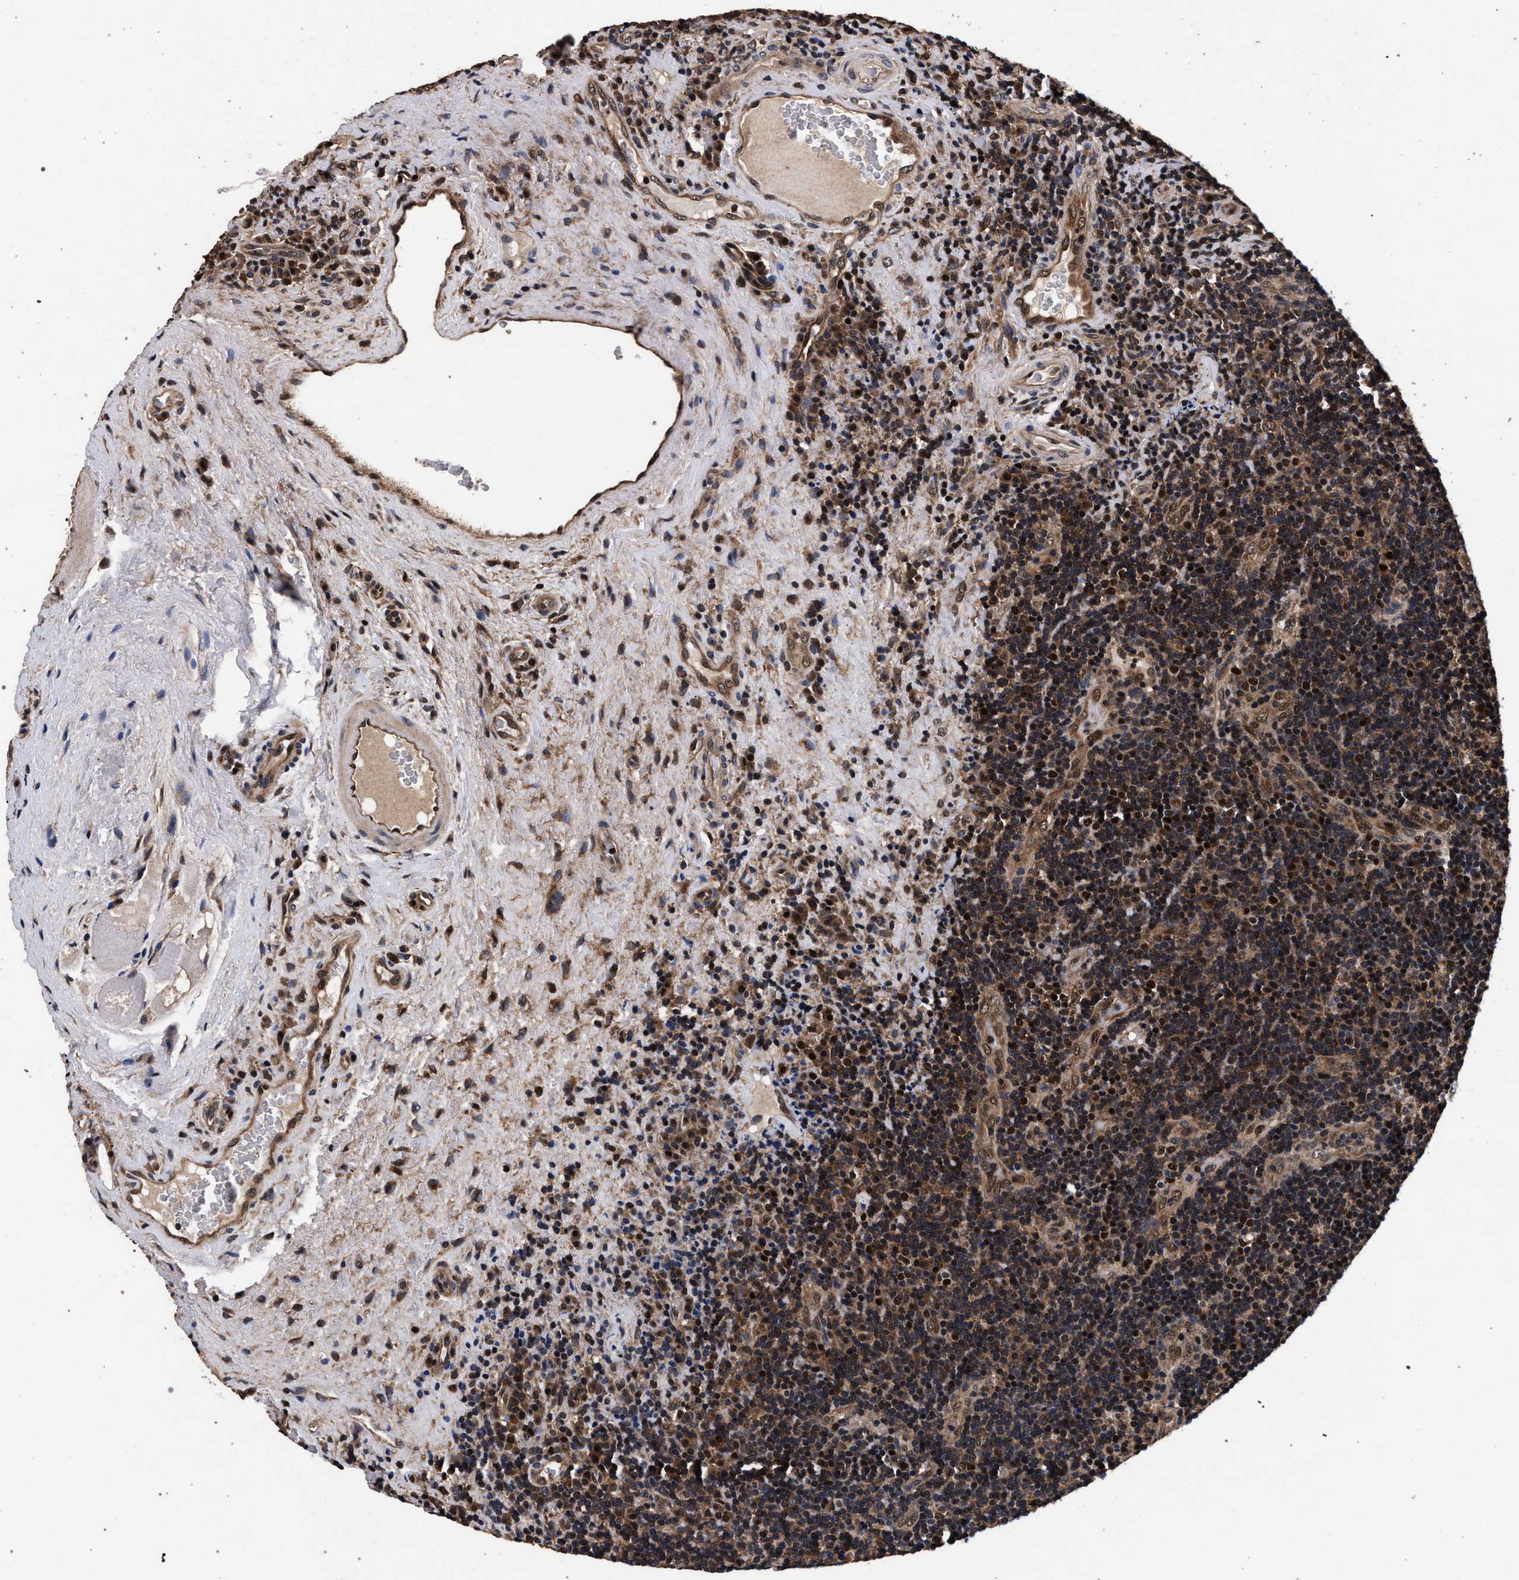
{"staining": {"intensity": "strong", "quantity": ">75%", "location": "cytoplasmic/membranous,nuclear"}, "tissue": "lymphoma", "cell_type": "Tumor cells", "image_type": "cancer", "snomed": [{"axis": "morphology", "description": "Malignant lymphoma, non-Hodgkin's type, High grade"}, {"axis": "topography", "description": "Tonsil"}], "caption": "Strong cytoplasmic/membranous and nuclear expression for a protein is identified in approximately >75% of tumor cells of malignant lymphoma, non-Hodgkin's type (high-grade) using IHC.", "gene": "ACOX1", "patient": {"sex": "female", "age": 36}}